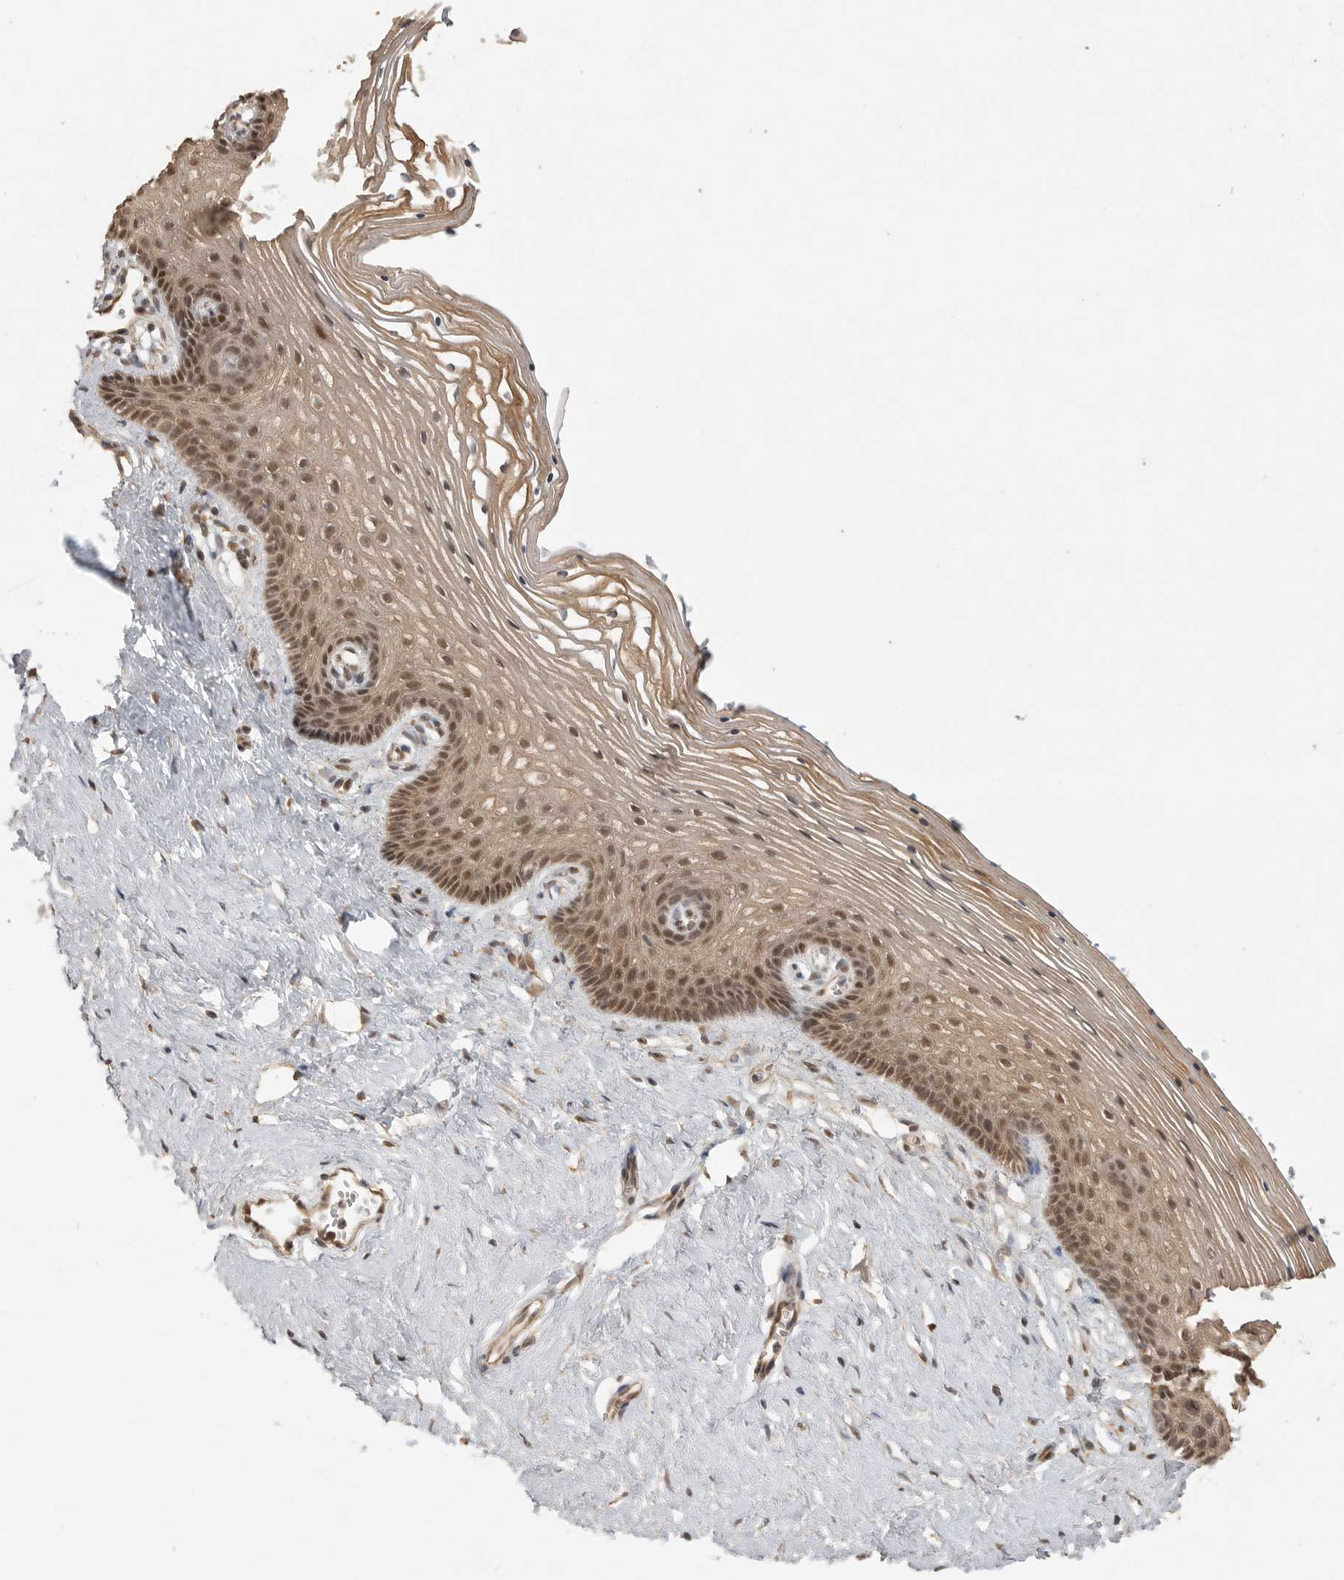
{"staining": {"intensity": "moderate", "quantity": ">75%", "location": "cytoplasmic/membranous,nuclear"}, "tissue": "vagina", "cell_type": "Squamous epithelial cells", "image_type": "normal", "snomed": [{"axis": "morphology", "description": "Normal tissue, NOS"}, {"axis": "topography", "description": "Vagina"}], "caption": "Moderate cytoplasmic/membranous,nuclear positivity is appreciated in about >75% of squamous epithelial cells in unremarkable vagina. Using DAB (brown) and hematoxylin (blue) stains, captured at high magnification using brightfield microscopy.", "gene": "DFFA", "patient": {"sex": "female", "age": 32}}